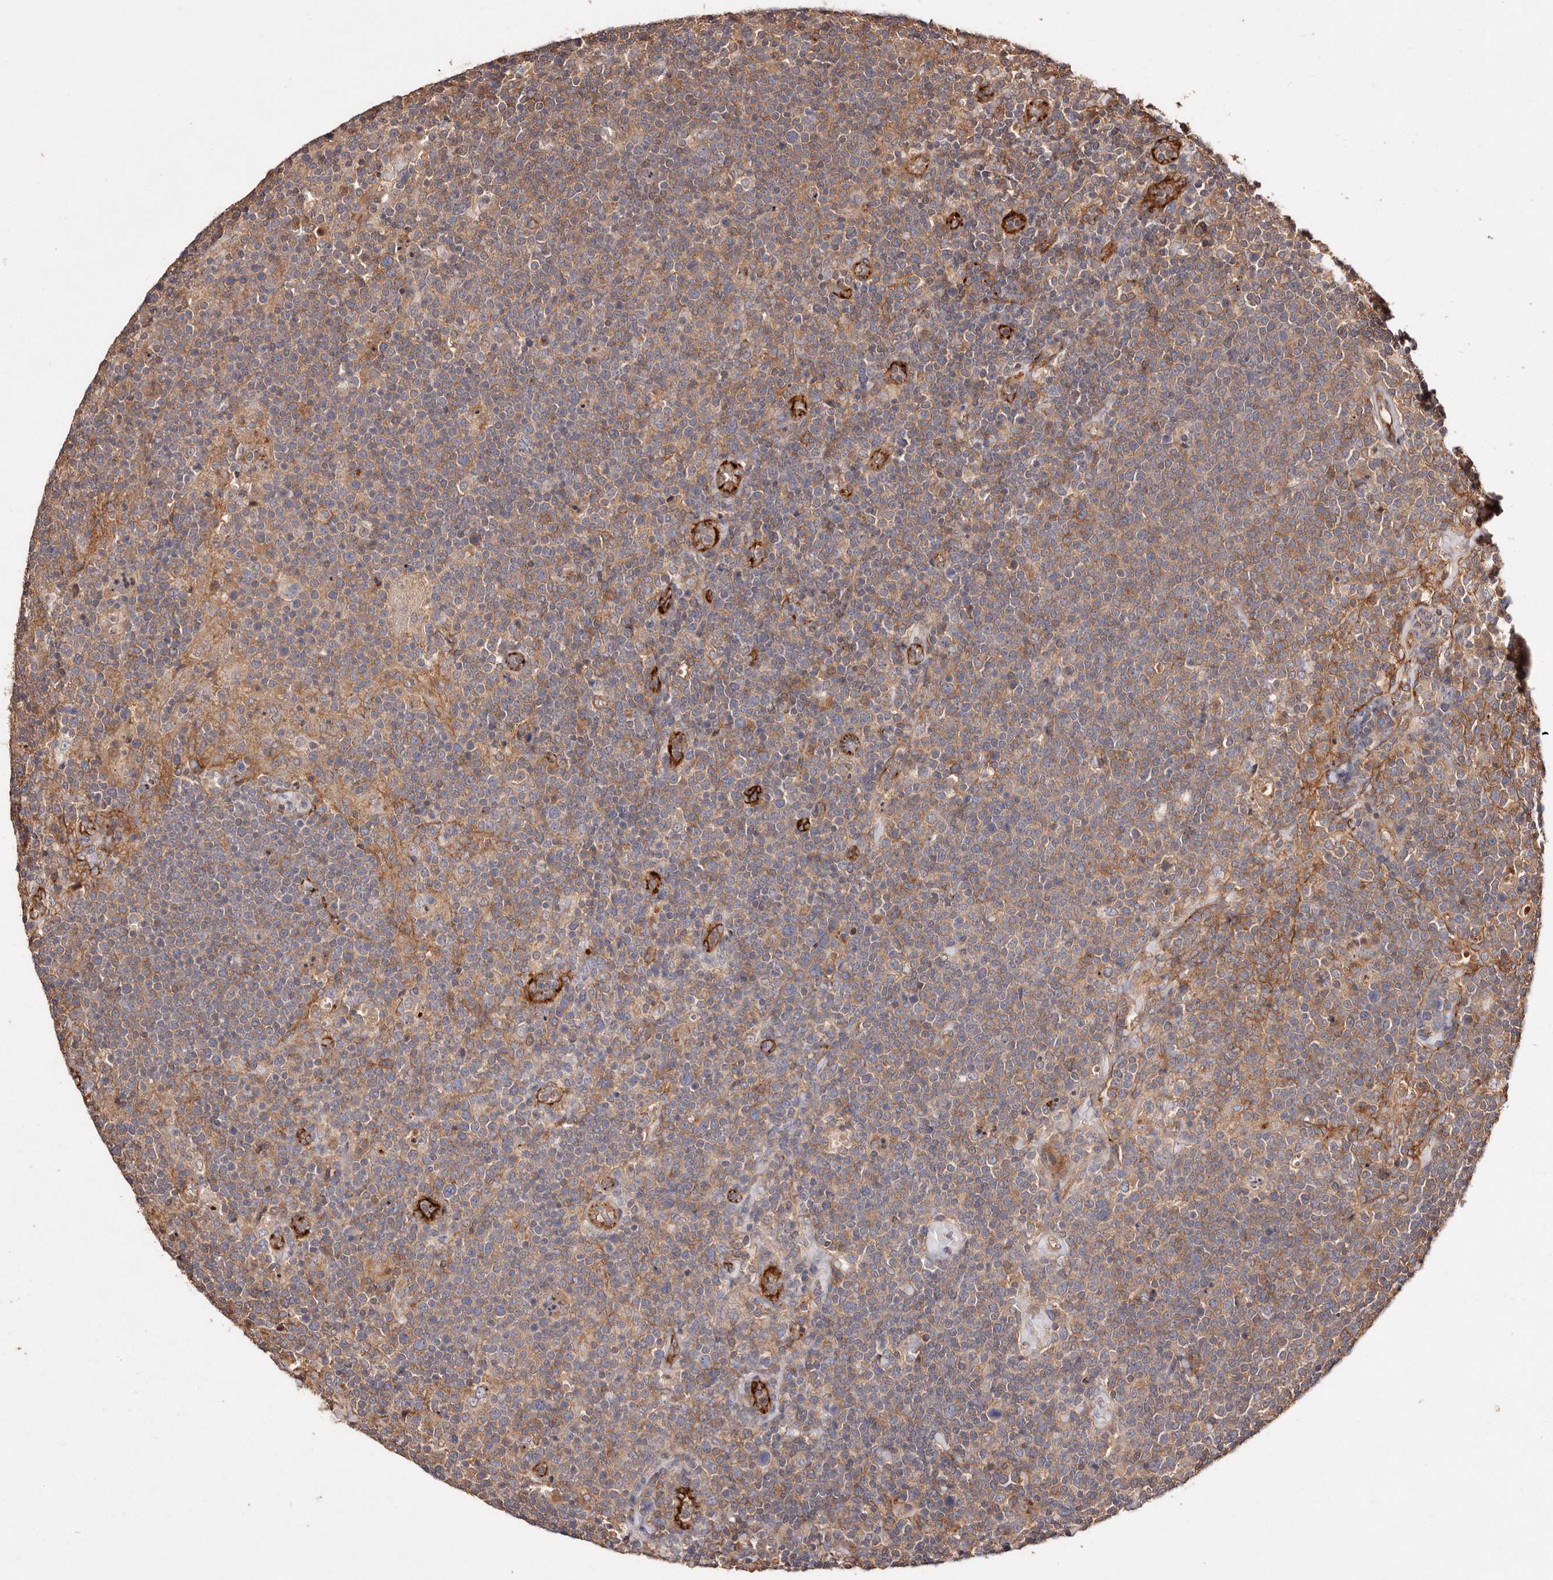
{"staining": {"intensity": "moderate", "quantity": "25%-75%", "location": "cytoplasmic/membranous"}, "tissue": "lymphoma", "cell_type": "Tumor cells", "image_type": "cancer", "snomed": [{"axis": "morphology", "description": "Malignant lymphoma, non-Hodgkin's type, High grade"}, {"axis": "topography", "description": "Lymph node"}], "caption": "IHC of high-grade malignant lymphoma, non-Hodgkin's type shows medium levels of moderate cytoplasmic/membranous expression in approximately 25%-75% of tumor cells. The staining was performed using DAB (3,3'-diaminobenzidine), with brown indicating positive protein expression. Nuclei are stained blue with hematoxylin.", "gene": "CCL14", "patient": {"sex": "male", "age": 61}}